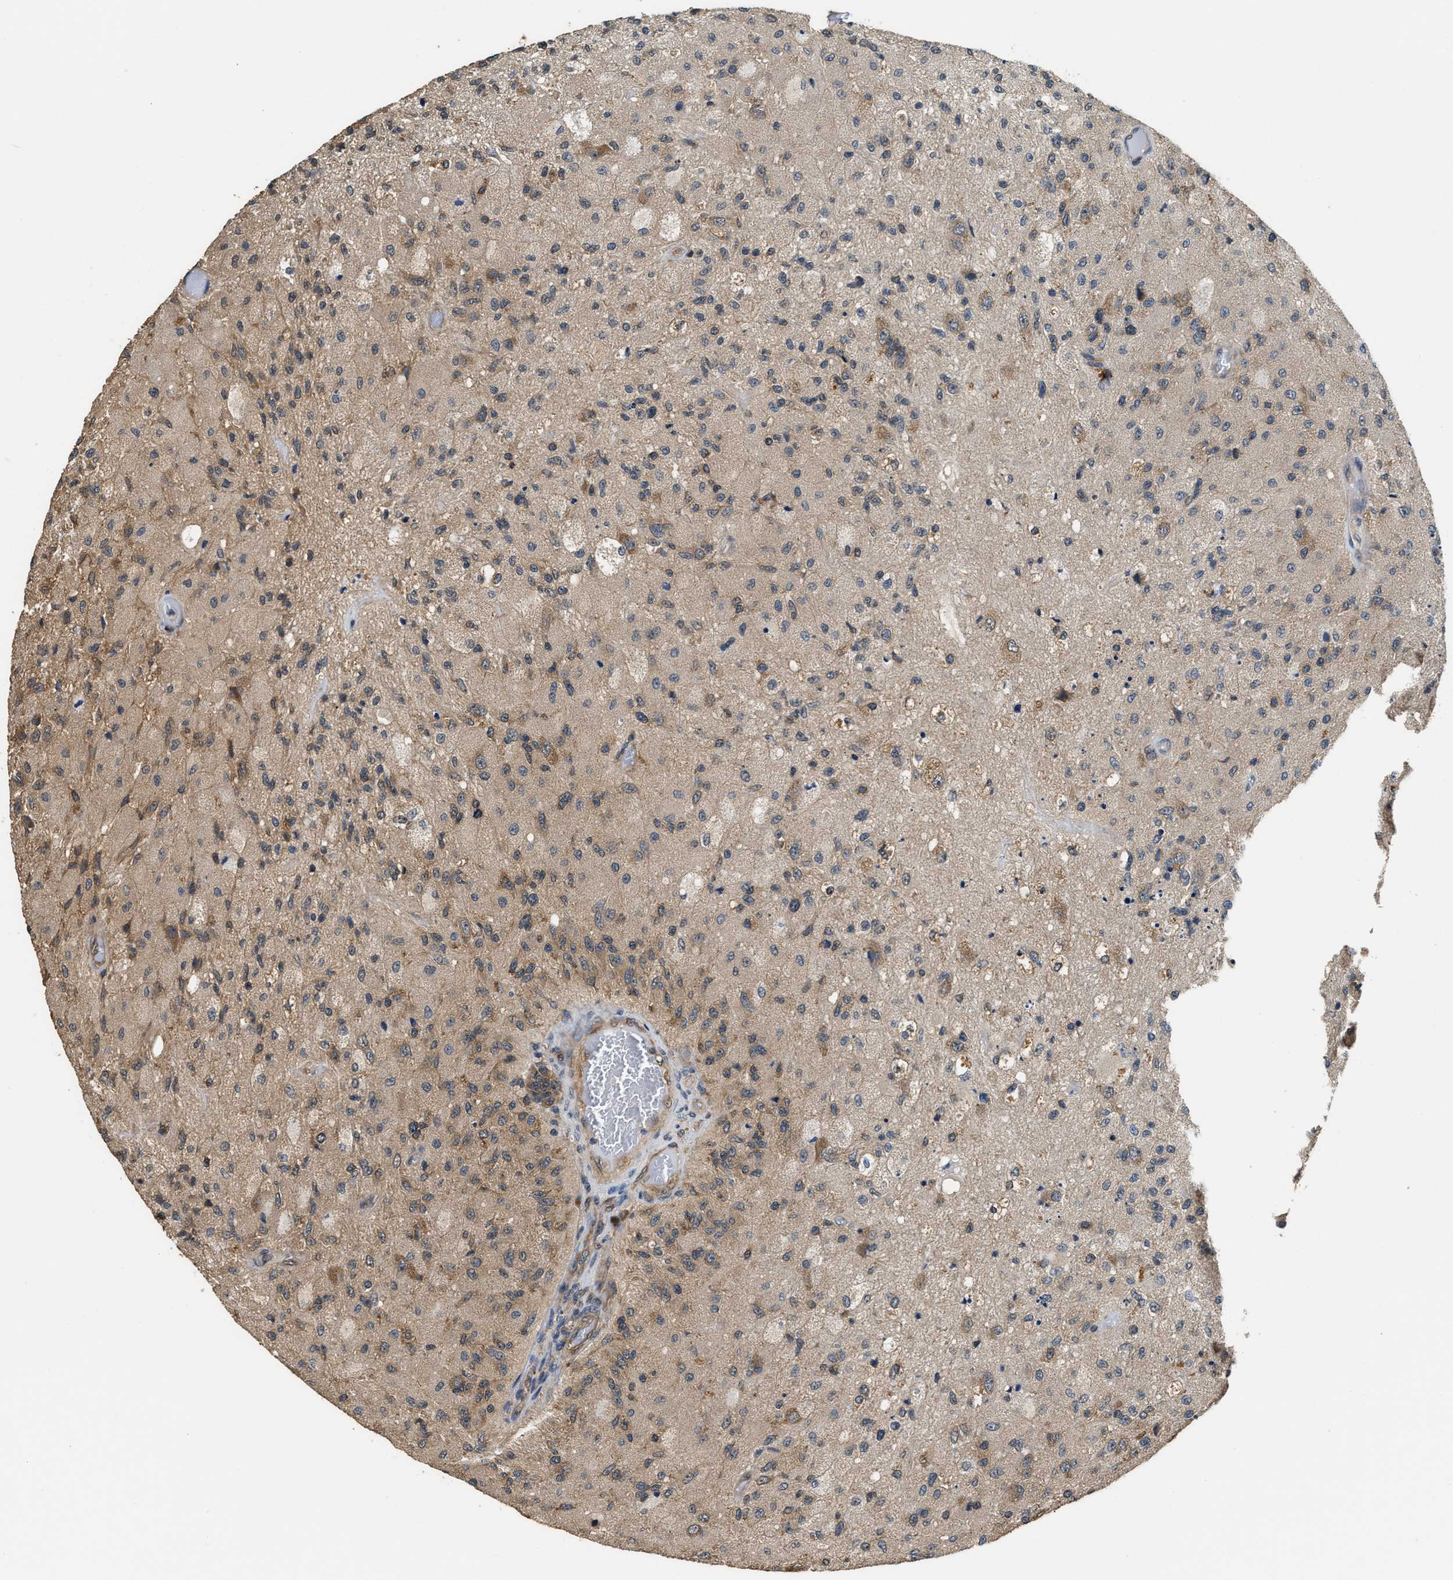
{"staining": {"intensity": "moderate", "quantity": "<25%", "location": "cytoplasmic/membranous"}, "tissue": "glioma", "cell_type": "Tumor cells", "image_type": "cancer", "snomed": [{"axis": "morphology", "description": "Normal tissue, NOS"}, {"axis": "morphology", "description": "Glioma, malignant, High grade"}, {"axis": "topography", "description": "Cerebral cortex"}], "caption": "Glioma stained with IHC exhibits moderate cytoplasmic/membranous positivity in approximately <25% of tumor cells. (DAB (3,3'-diaminobenzidine) IHC, brown staining for protein, blue staining for nuclei).", "gene": "DNAJC2", "patient": {"sex": "male", "age": 77}}